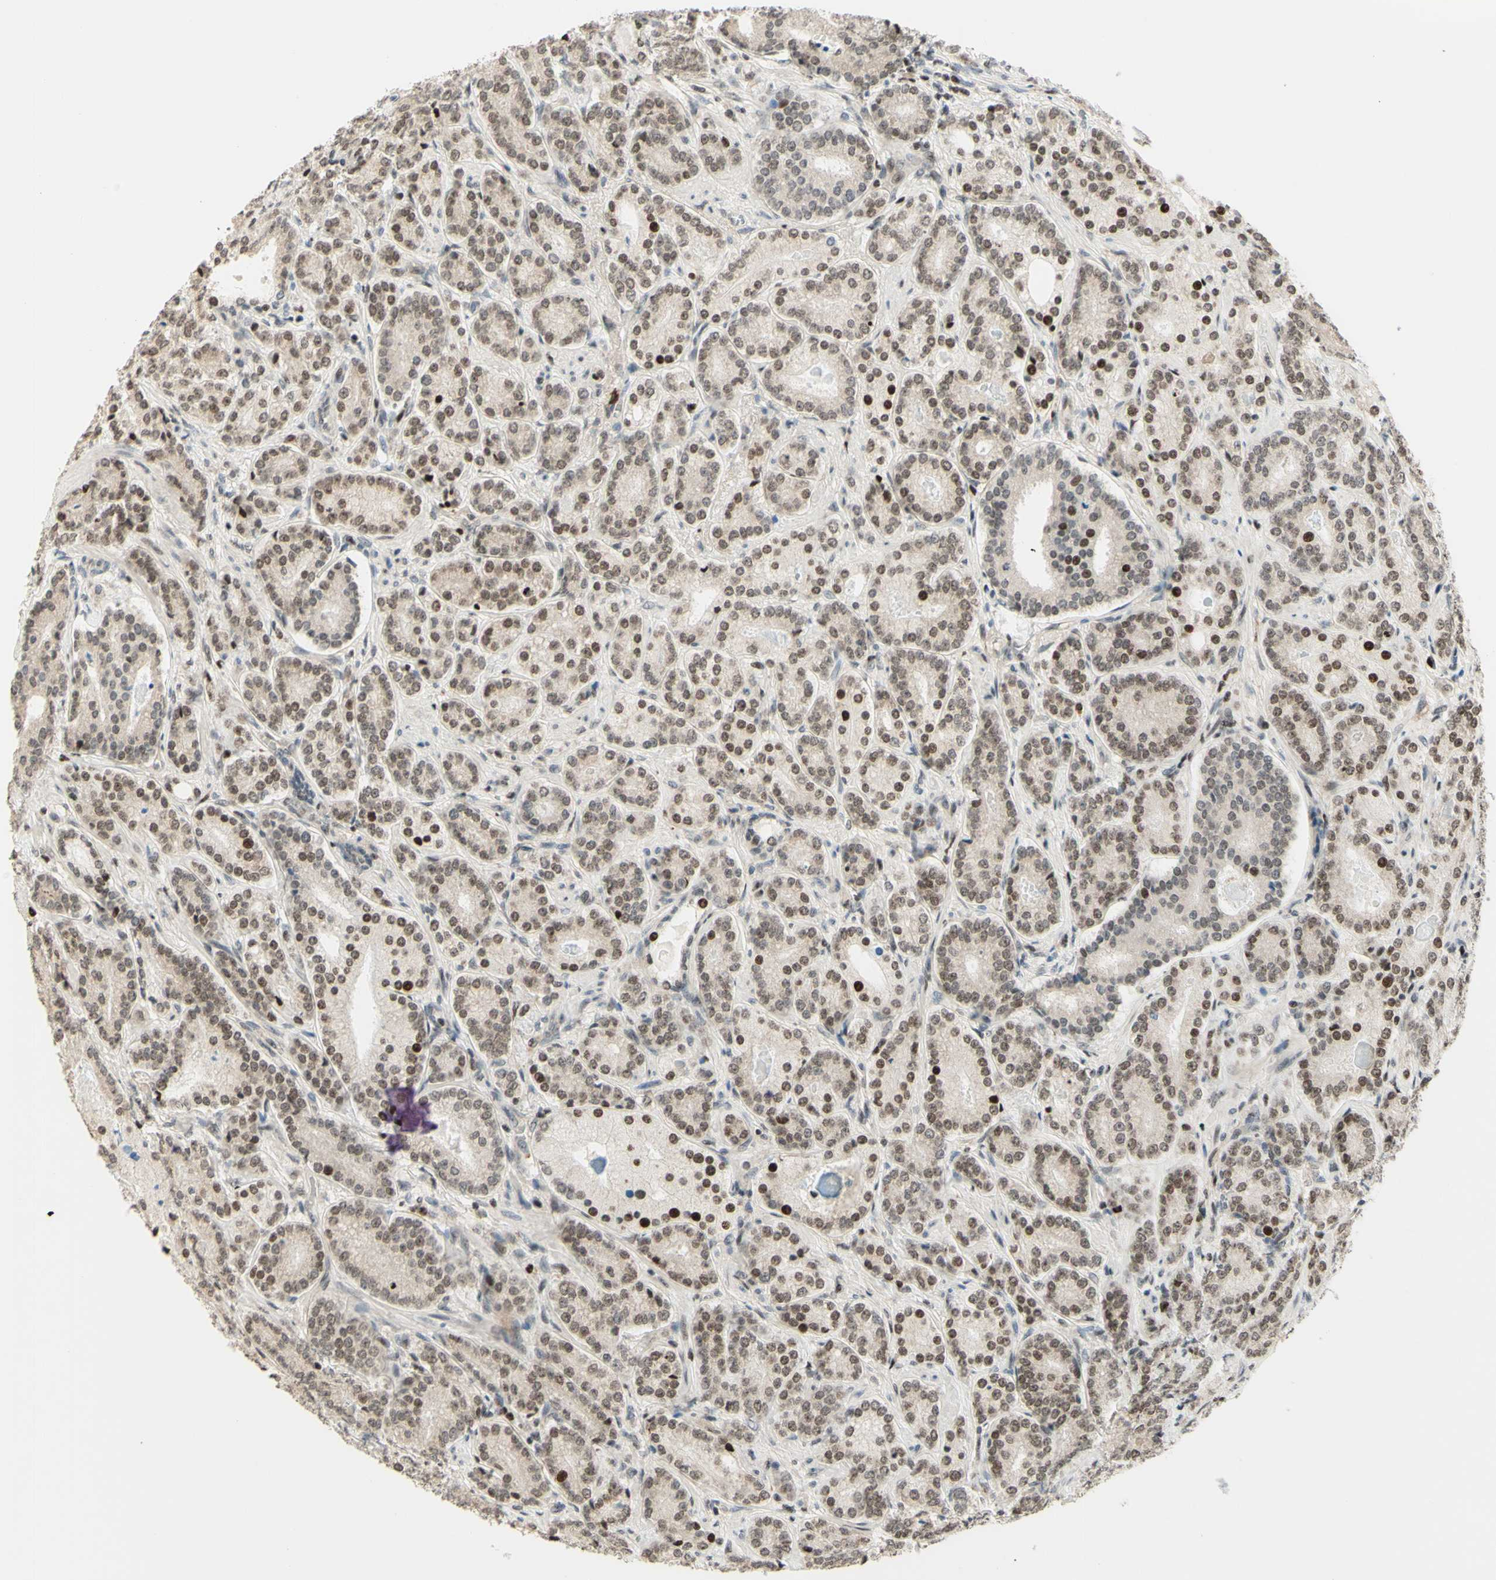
{"staining": {"intensity": "strong", "quantity": "<25%", "location": "nuclear"}, "tissue": "prostate cancer", "cell_type": "Tumor cells", "image_type": "cancer", "snomed": [{"axis": "morphology", "description": "Adenocarcinoma, High grade"}, {"axis": "topography", "description": "Prostate"}], "caption": "Strong nuclear protein staining is present in approximately <25% of tumor cells in high-grade adenocarcinoma (prostate).", "gene": "CDKL5", "patient": {"sex": "male", "age": 61}}